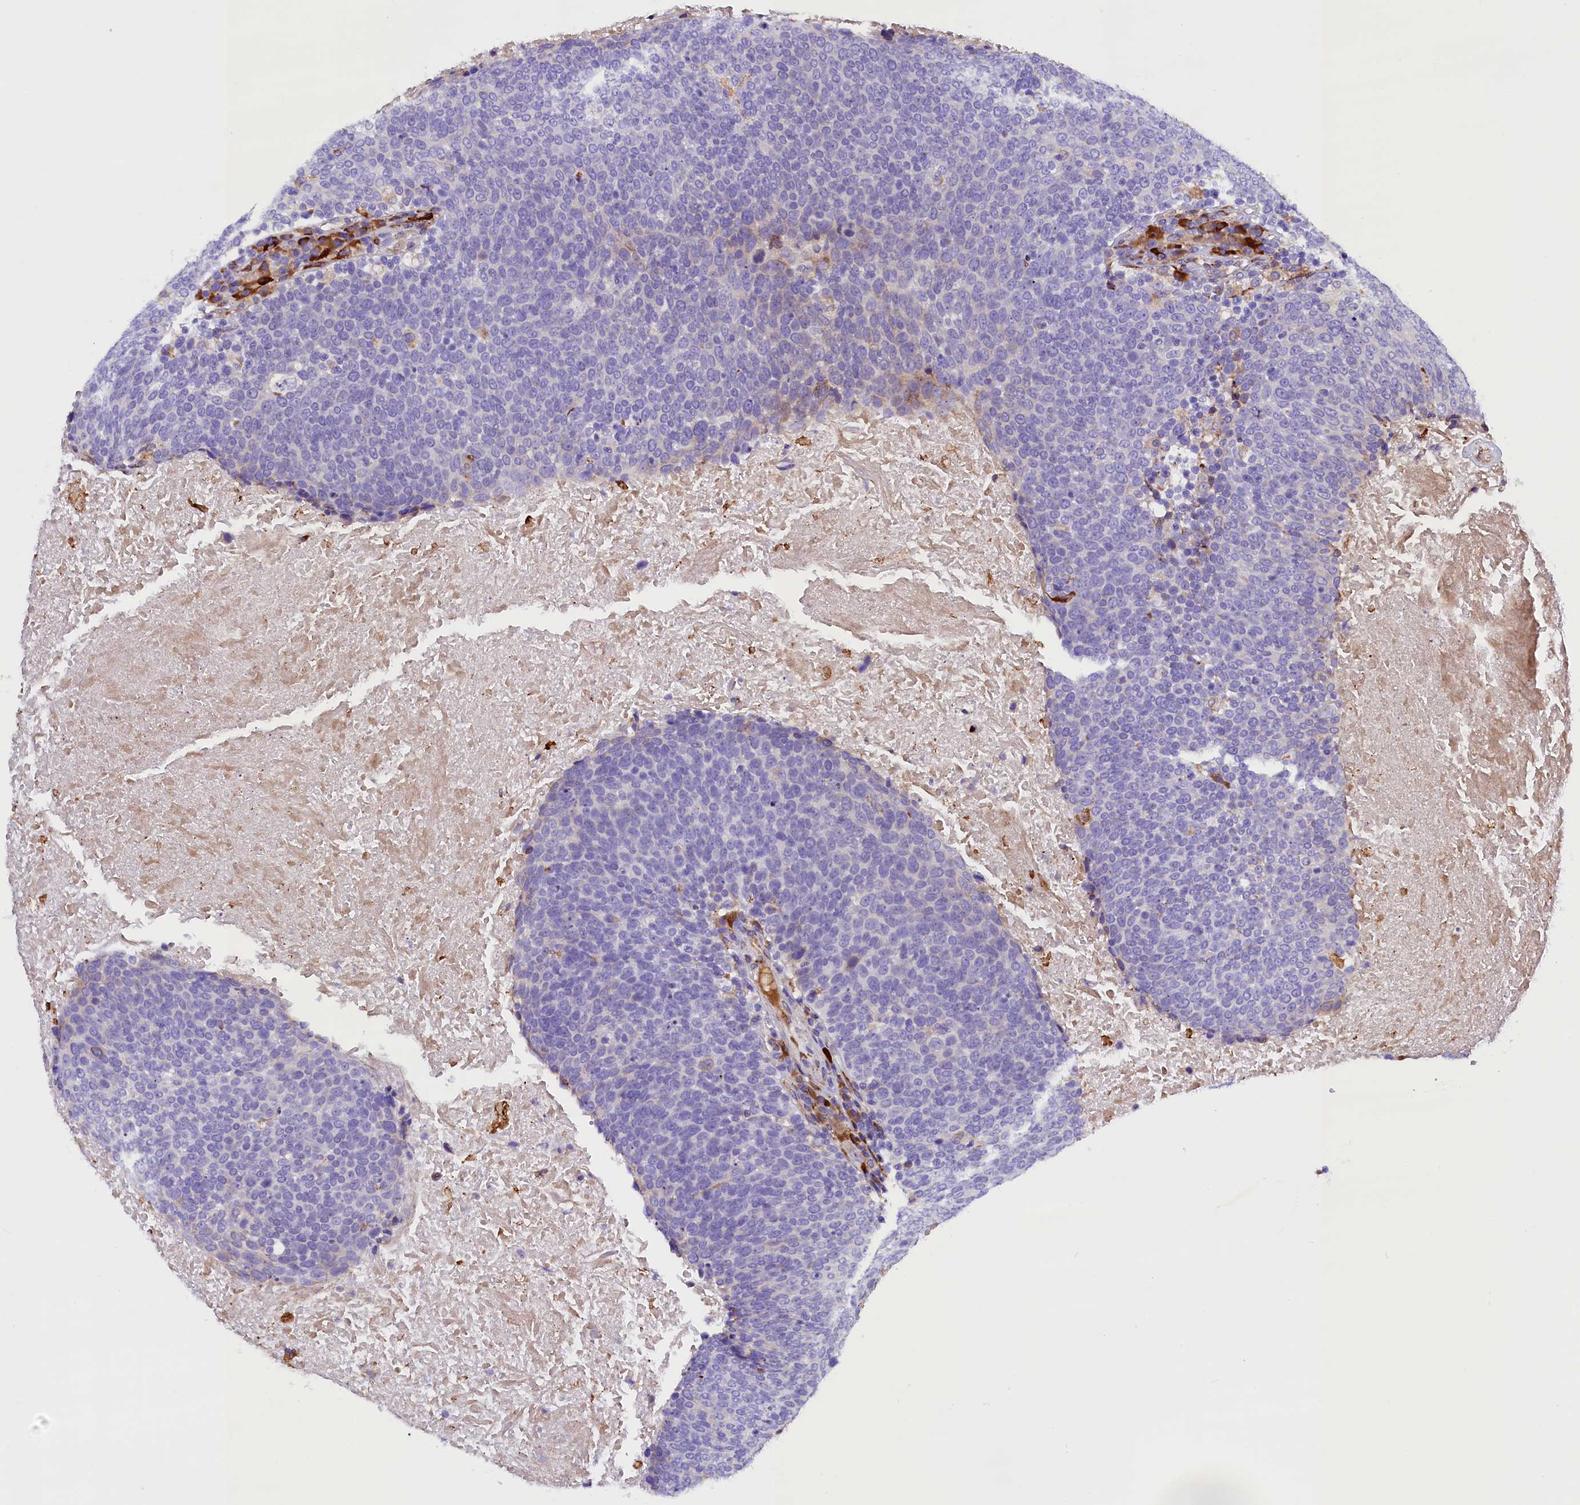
{"staining": {"intensity": "negative", "quantity": "none", "location": "none"}, "tissue": "head and neck cancer", "cell_type": "Tumor cells", "image_type": "cancer", "snomed": [{"axis": "morphology", "description": "Squamous cell carcinoma, NOS"}, {"axis": "morphology", "description": "Squamous cell carcinoma, metastatic, NOS"}, {"axis": "topography", "description": "Lymph node"}, {"axis": "topography", "description": "Head-Neck"}], "caption": "Immunohistochemical staining of human head and neck squamous cell carcinoma demonstrates no significant positivity in tumor cells.", "gene": "CMTR2", "patient": {"sex": "male", "age": 62}}